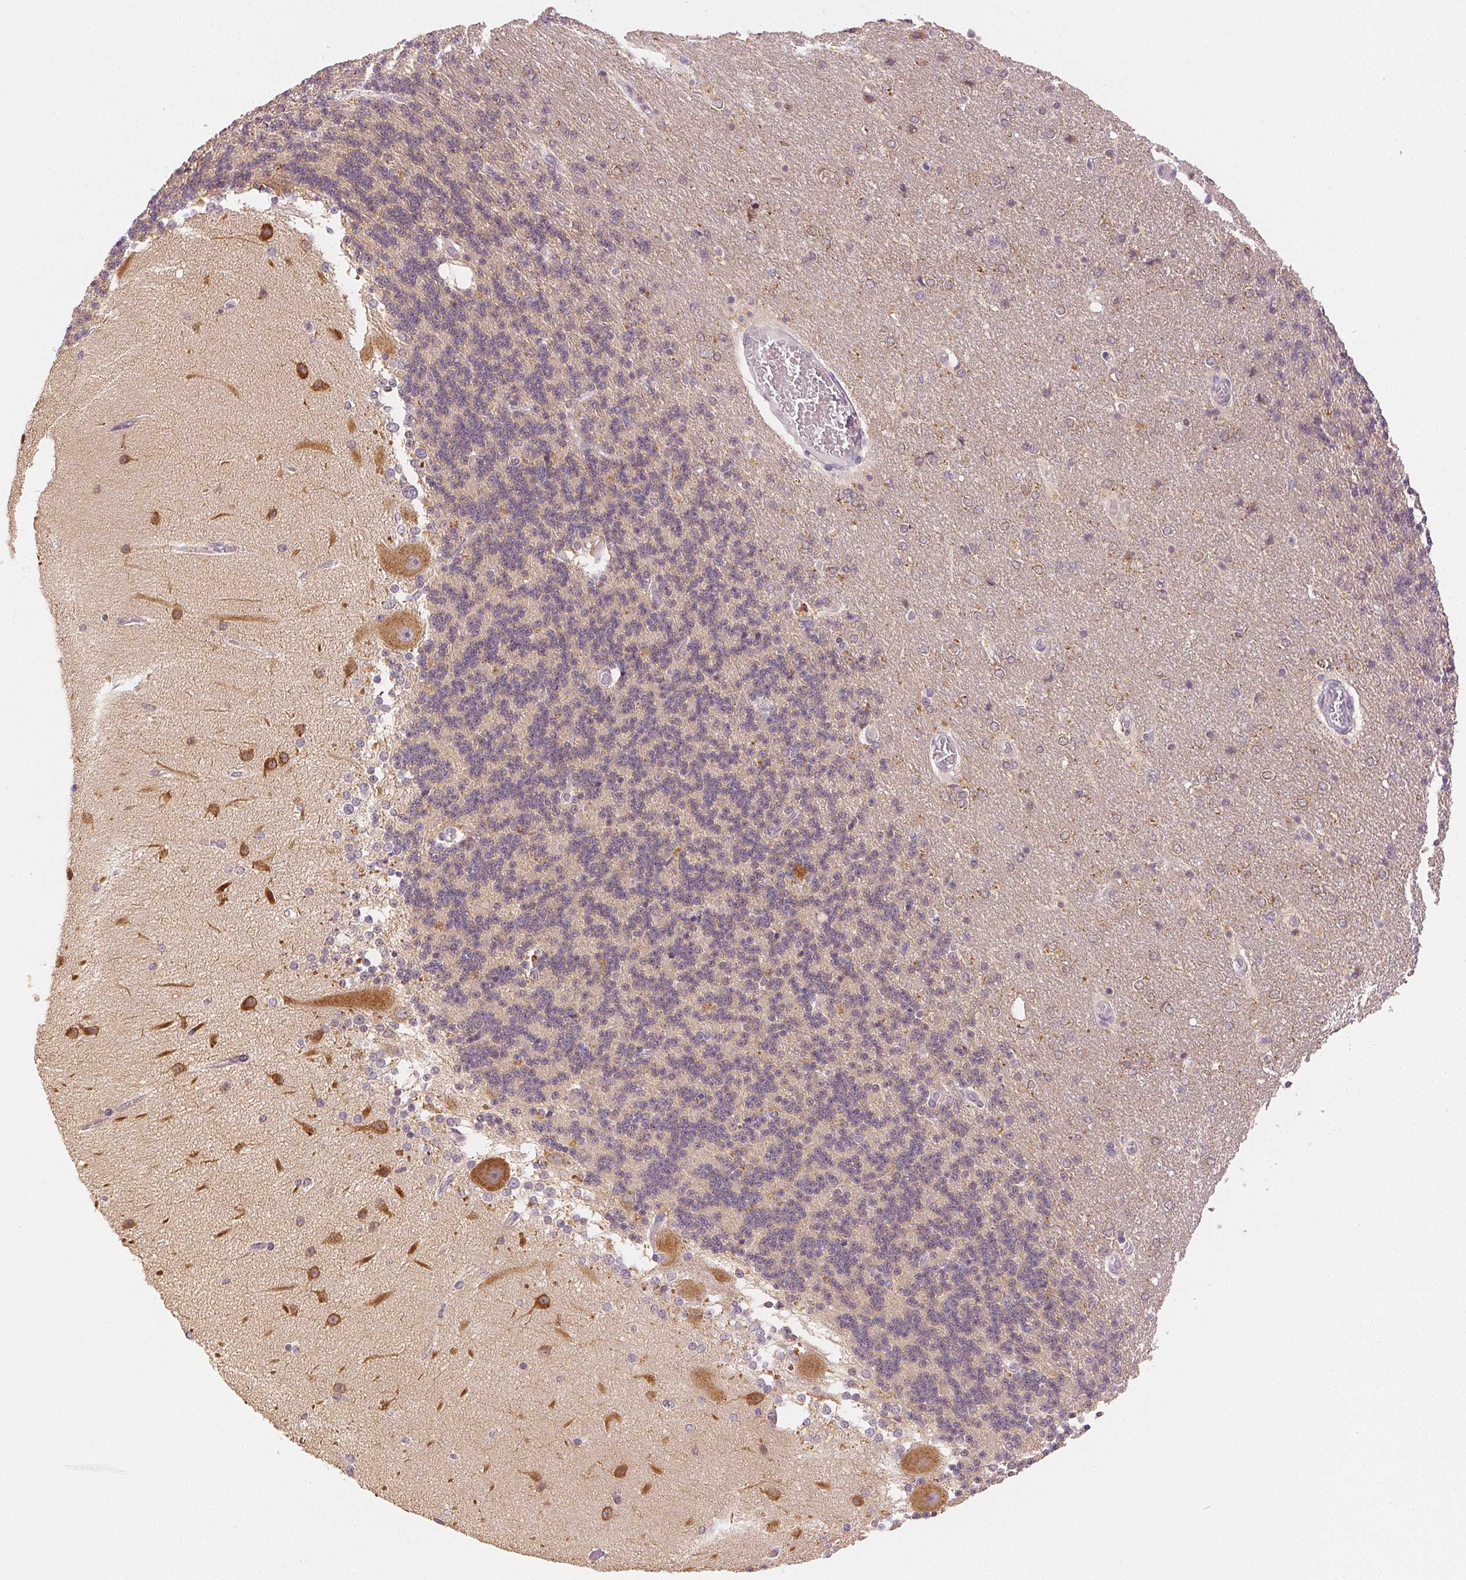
{"staining": {"intensity": "negative", "quantity": "none", "location": "none"}, "tissue": "cerebellum", "cell_type": "Cells in granular layer", "image_type": "normal", "snomed": [{"axis": "morphology", "description": "Normal tissue, NOS"}, {"axis": "topography", "description": "Cerebellum"}], "caption": "The immunohistochemistry histopathology image has no significant positivity in cells in granular layer of cerebellum.", "gene": "MAP1LC3A", "patient": {"sex": "female", "age": 54}}